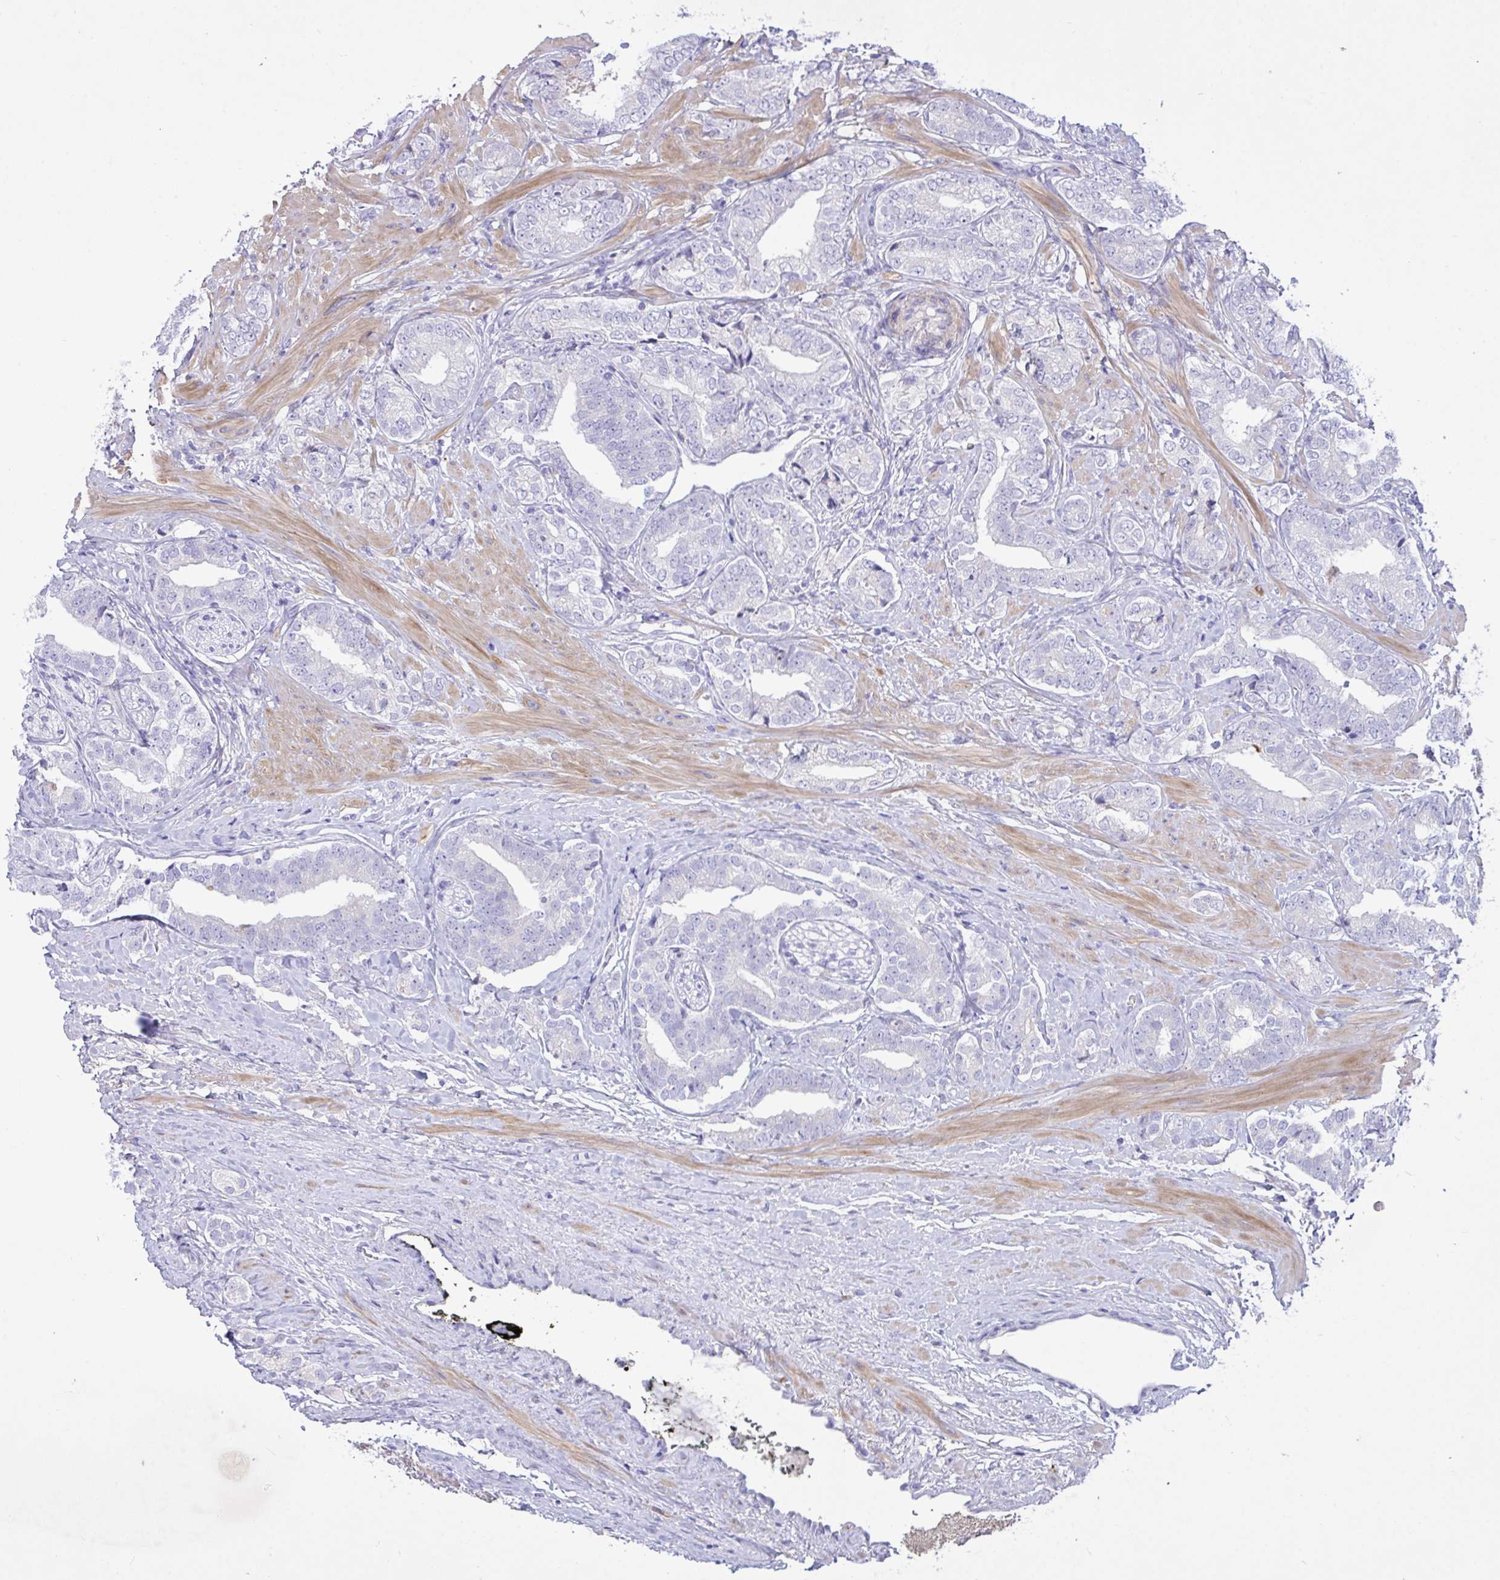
{"staining": {"intensity": "negative", "quantity": "none", "location": "none"}, "tissue": "prostate cancer", "cell_type": "Tumor cells", "image_type": "cancer", "snomed": [{"axis": "morphology", "description": "Adenocarcinoma, High grade"}, {"axis": "topography", "description": "Prostate"}], "caption": "High power microscopy photomicrograph of an immunohistochemistry (IHC) image of prostate high-grade adenocarcinoma, revealing no significant positivity in tumor cells.", "gene": "FAM86B1", "patient": {"sex": "male", "age": 72}}